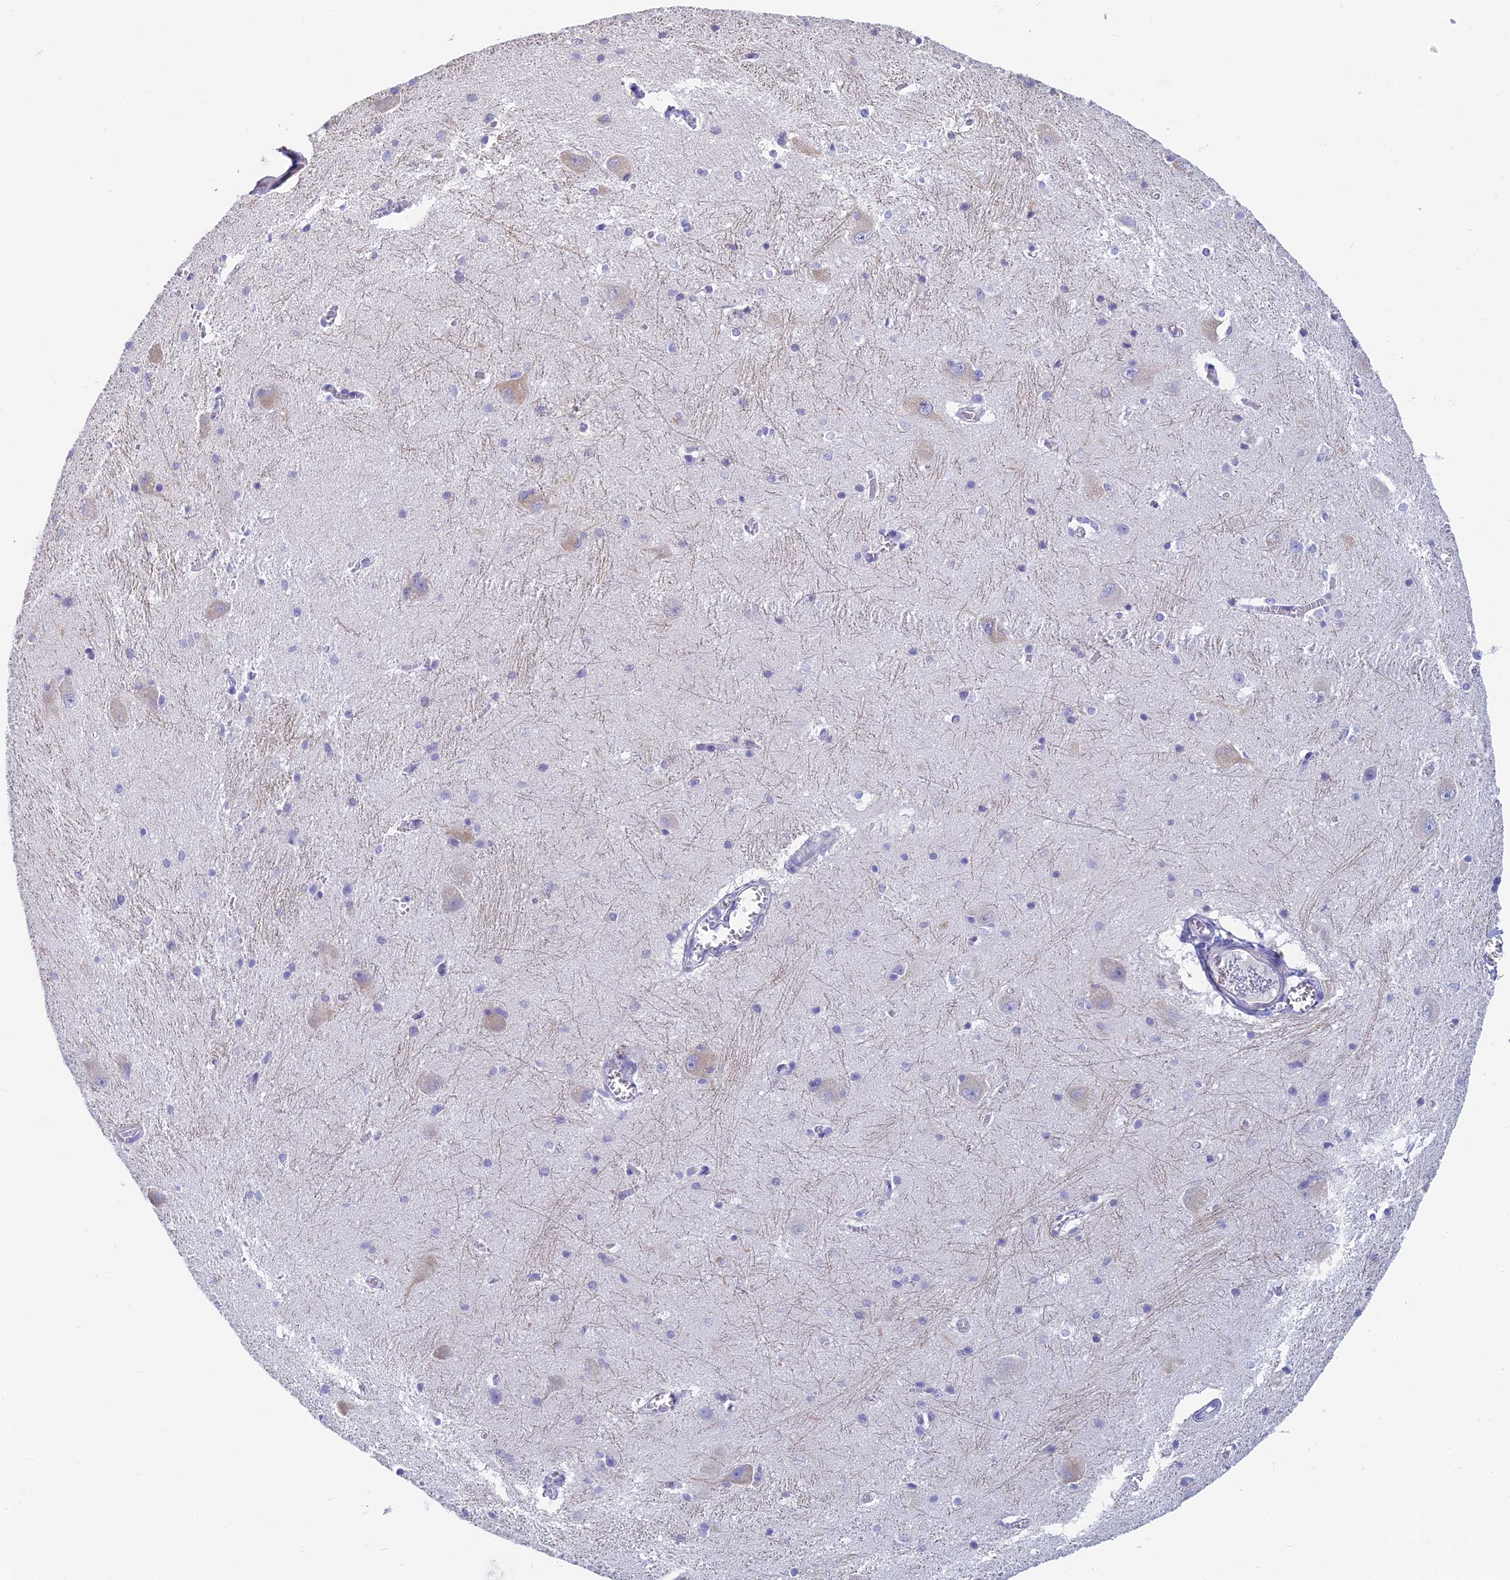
{"staining": {"intensity": "negative", "quantity": "none", "location": "none"}, "tissue": "caudate", "cell_type": "Glial cells", "image_type": "normal", "snomed": [{"axis": "morphology", "description": "Normal tissue, NOS"}, {"axis": "topography", "description": "Lateral ventricle wall"}], "caption": "High power microscopy photomicrograph of an immunohistochemistry (IHC) photomicrograph of benign caudate, revealing no significant staining in glial cells.", "gene": "SLC36A2", "patient": {"sex": "male", "age": 37}}